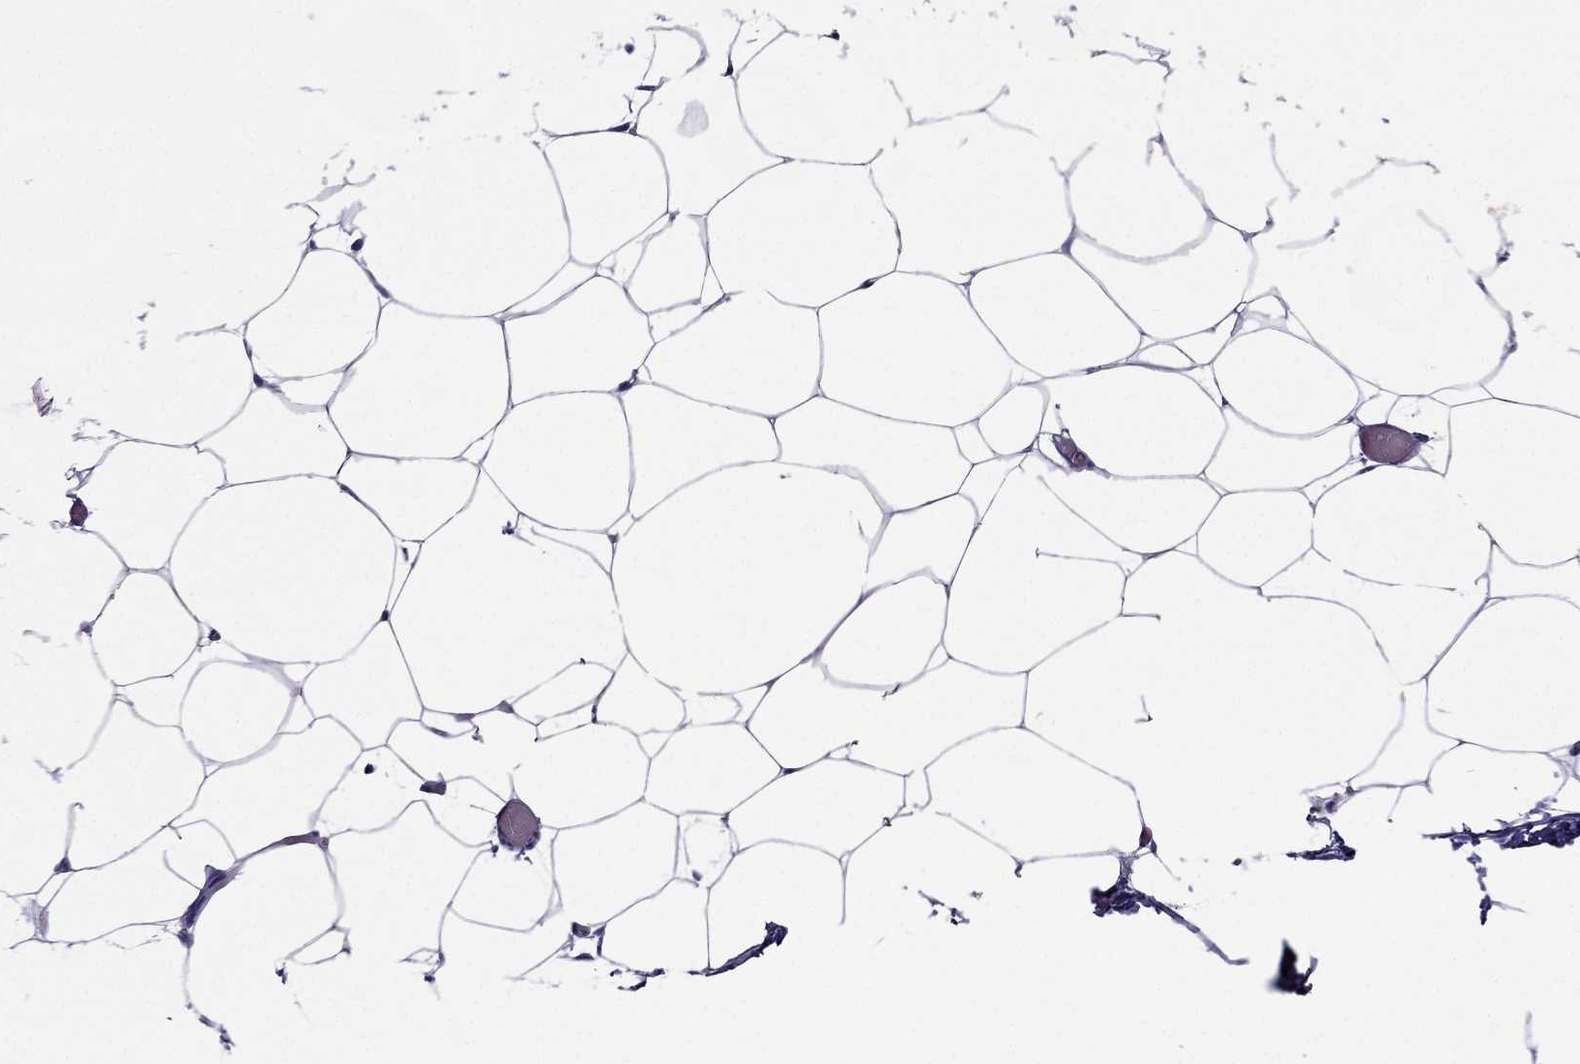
{"staining": {"intensity": "negative", "quantity": "none", "location": "none"}, "tissue": "adipose tissue", "cell_type": "Adipocytes", "image_type": "normal", "snomed": [{"axis": "morphology", "description": "Normal tissue, NOS"}, {"axis": "topography", "description": "Adipose tissue"}], "caption": "Immunohistochemical staining of unremarkable adipose tissue shows no significant expression in adipocytes. Brightfield microscopy of immunohistochemistry (IHC) stained with DAB (3,3'-diaminobenzidine) (brown) and hematoxylin (blue), captured at high magnification.", "gene": "ZNF541", "patient": {"sex": "male", "age": 57}}